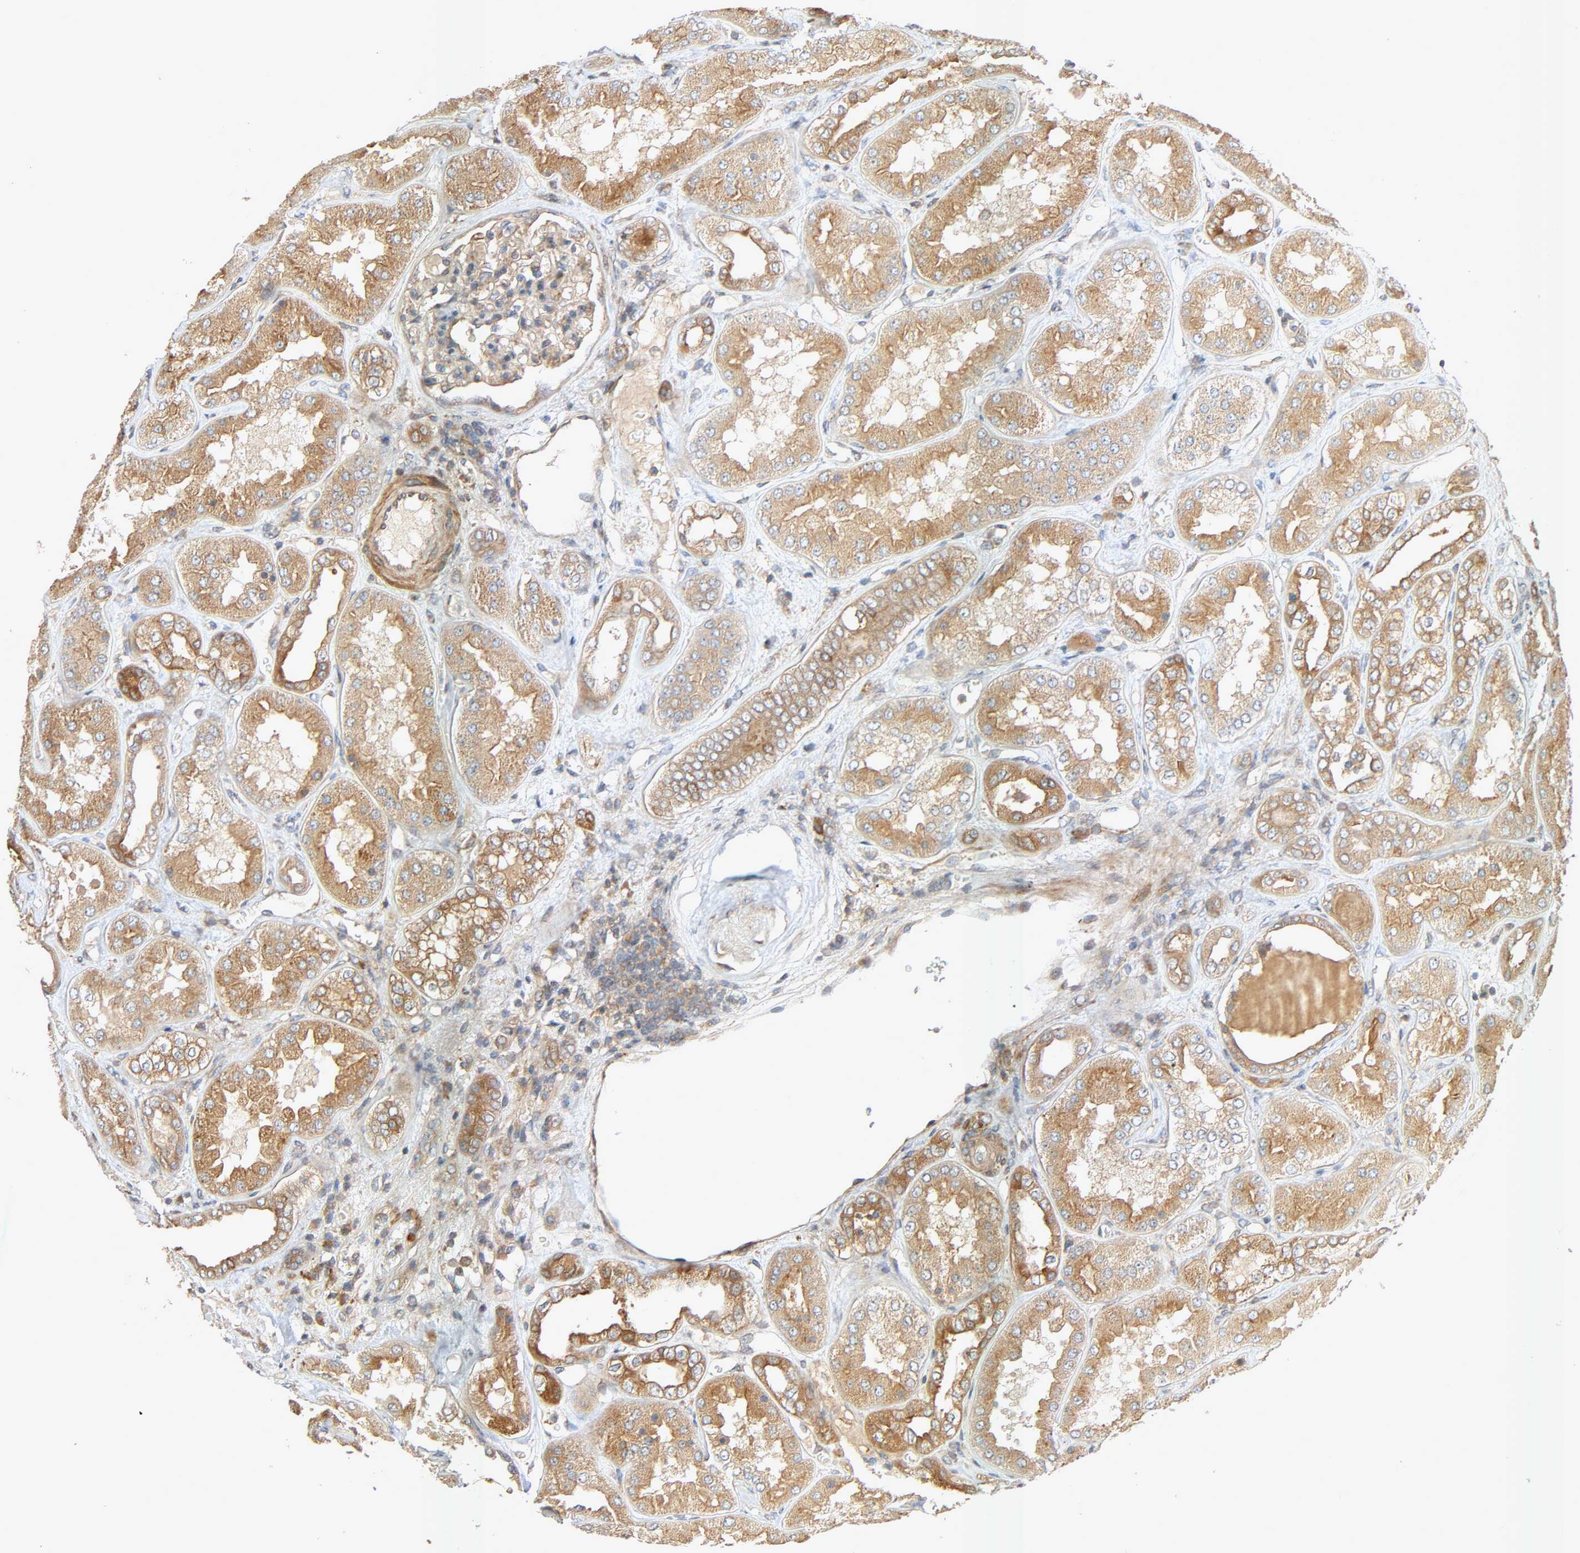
{"staining": {"intensity": "weak", "quantity": ">75%", "location": "cytoplasmic/membranous"}, "tissue": "kidney", "cell_type": "Cells in glomeruli", "image_type": "normal", "snomed": [{"axis": "morphology", "description": "Normal tissue, NOS"}, {"axis": "topography", "description": "Kidney"}], "caption": "Immunohistochemical staining of normal human kidney displays >75% levels of weak cytoplasmic/membranous protein expression in about >75% of cells in glomeruli.", "gene": "SGSM1", "patient": {"sex": "female", "age": 56}}